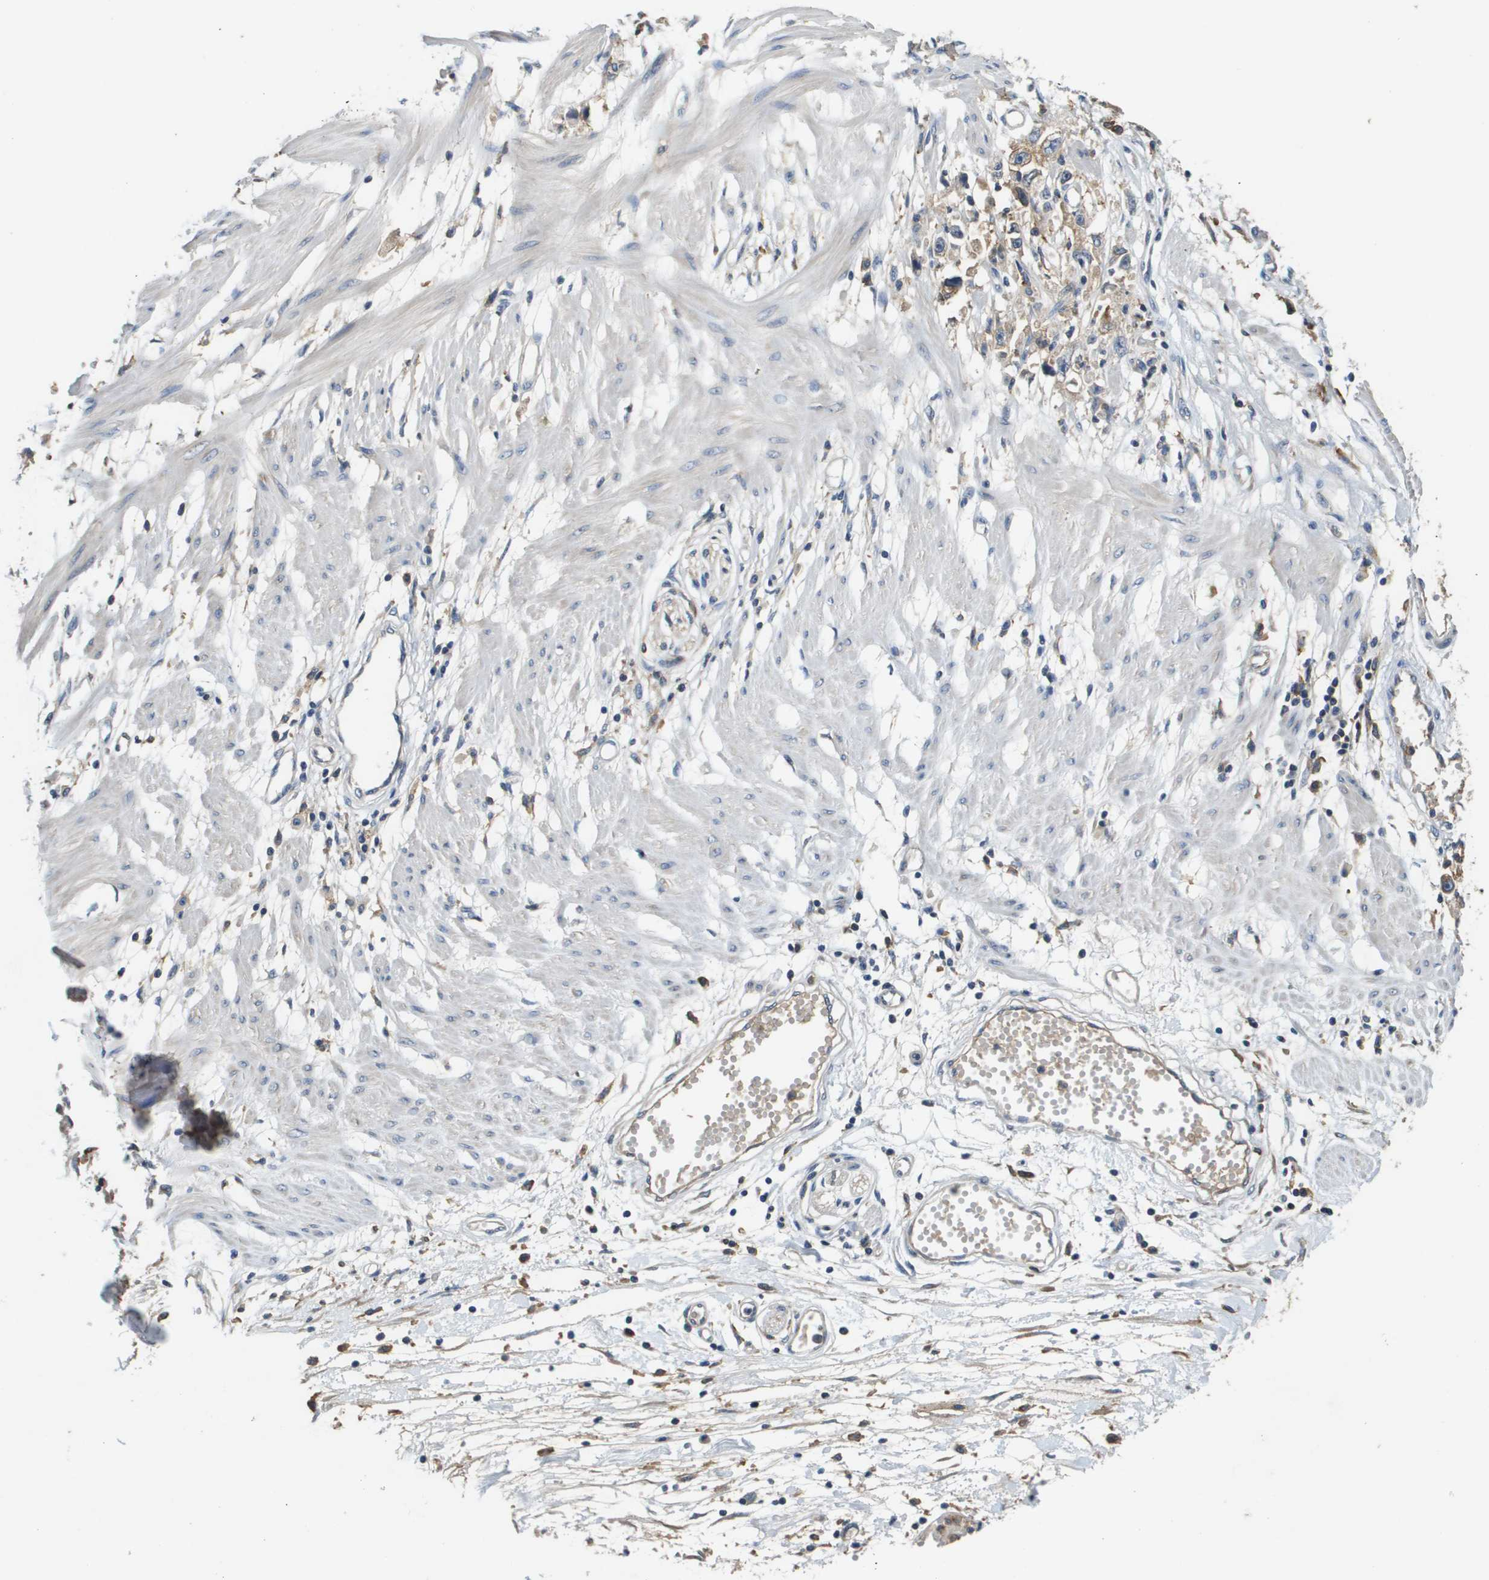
{"staining": {"intensity": "weak", "quantity": ">75%", "location": "cytoplasmic/membranous"}, "tissue": "stomach cancer", "cell_type": "Tumor cells", "image_type": "cancer", "snomed": [{"axis": "morphology", "description": "Adenocarcinoma, NOS"}, {"axis": "topography", "description": "Stomach"}], "caption": "Adenocarcinoma (stomach) stained for a protein (brown) exhibits weak cytoplasmic/membranous positive staining in about >75% of tumor cells.", "gene": "SLC16A3", "patient": {"sex": "female", "age": 59}}